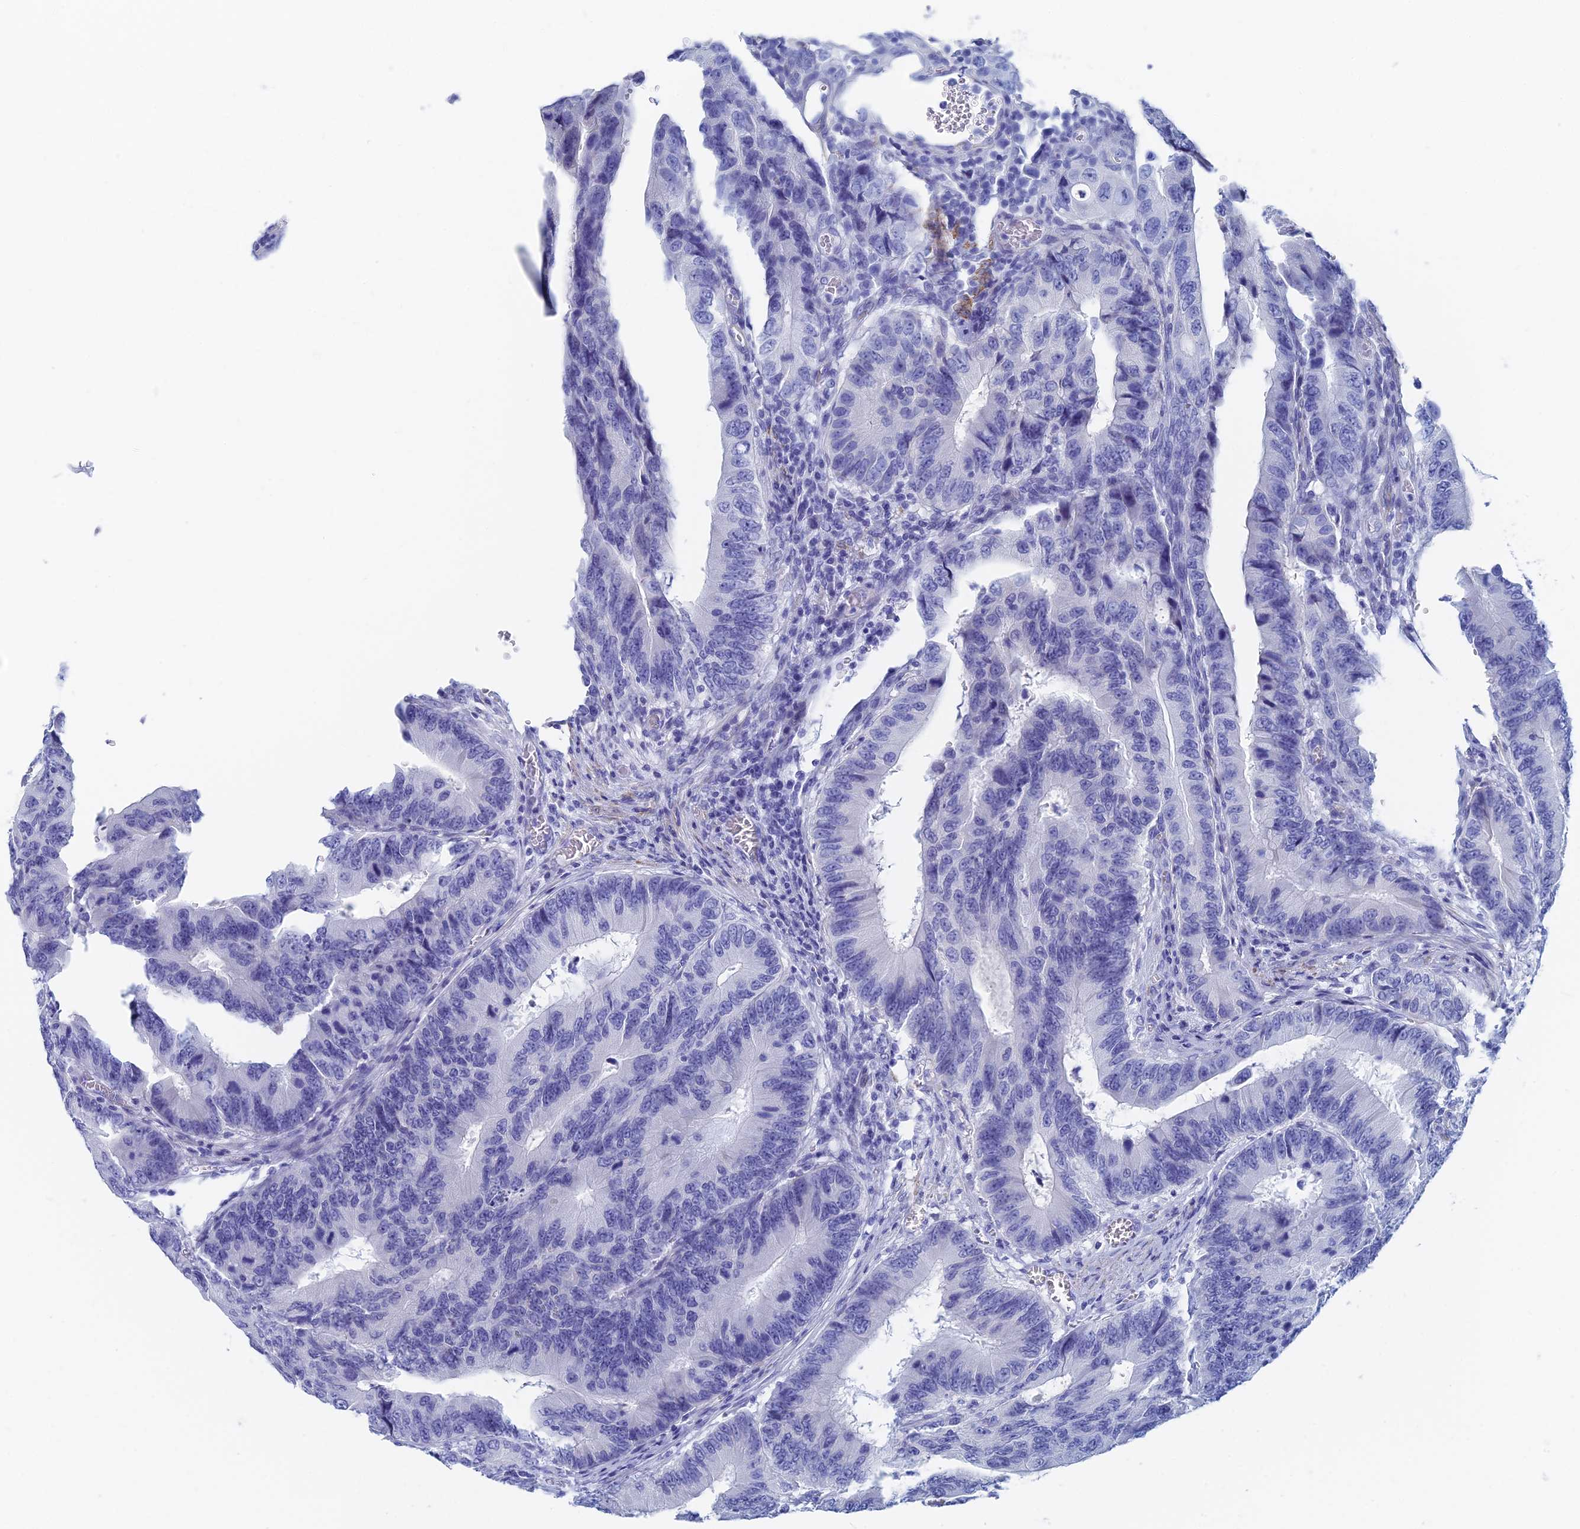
{"staining": {"intensity": "negative", "quantity": "none", "location": "none"}, "tissue": "colorectal cancer", "cell_type": "Tumor cells", "image_type": "cancer", "snomed": [{"axis": "morphology", "description": "Adenocarcinoma, NOS"}, {"axis": "topography", "description": "Colon"}], "caption": "This is an IHC image of colorectal cancer. There is no positivity in tumor cells.", "gene": "KCNK18", "patient": {"sex": "male", "age": 85}}